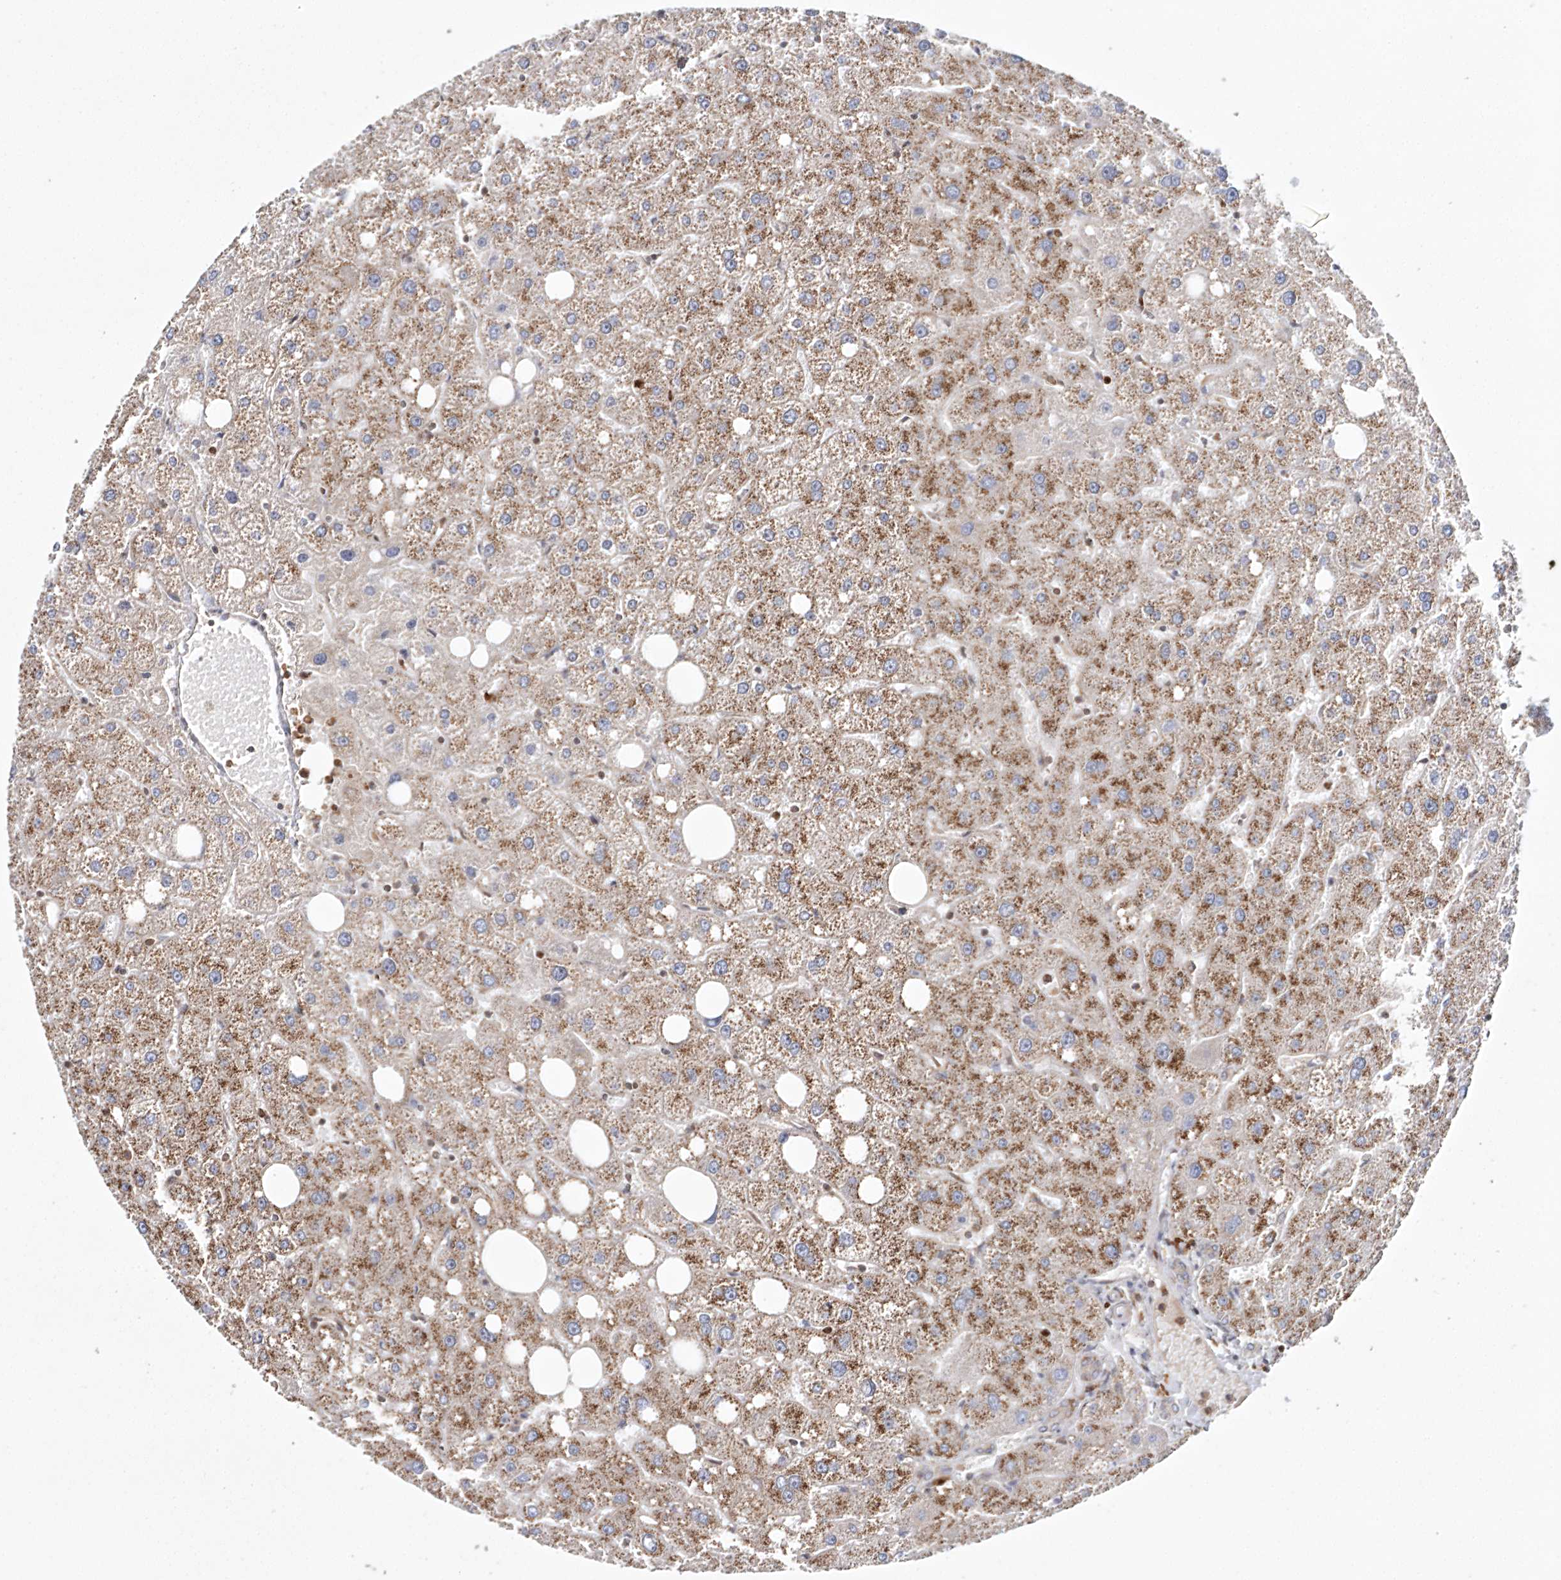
{"staining": {"intensity": "moderate", "quantity": ">75%", "location": "cytoplasmic/membranous"}, "tissue": "liver", "cell_type": "Hepatocytes", "image_type": "normal", "snomed": [{"axis": "morphology", "description": "Normal tissue, NOS"}, {"axis": "topography", "description": "Liver"}], "caption": "An immunohistochemistry (IHC) photomicrograph of unremarkable tissue is shown. Protein staining in brown labels moderate cytoplasmic/membranous positivity in liver within hepatocytes.", "gene": "ARCN1", "patient": {"sex": "male", "age": 73}}